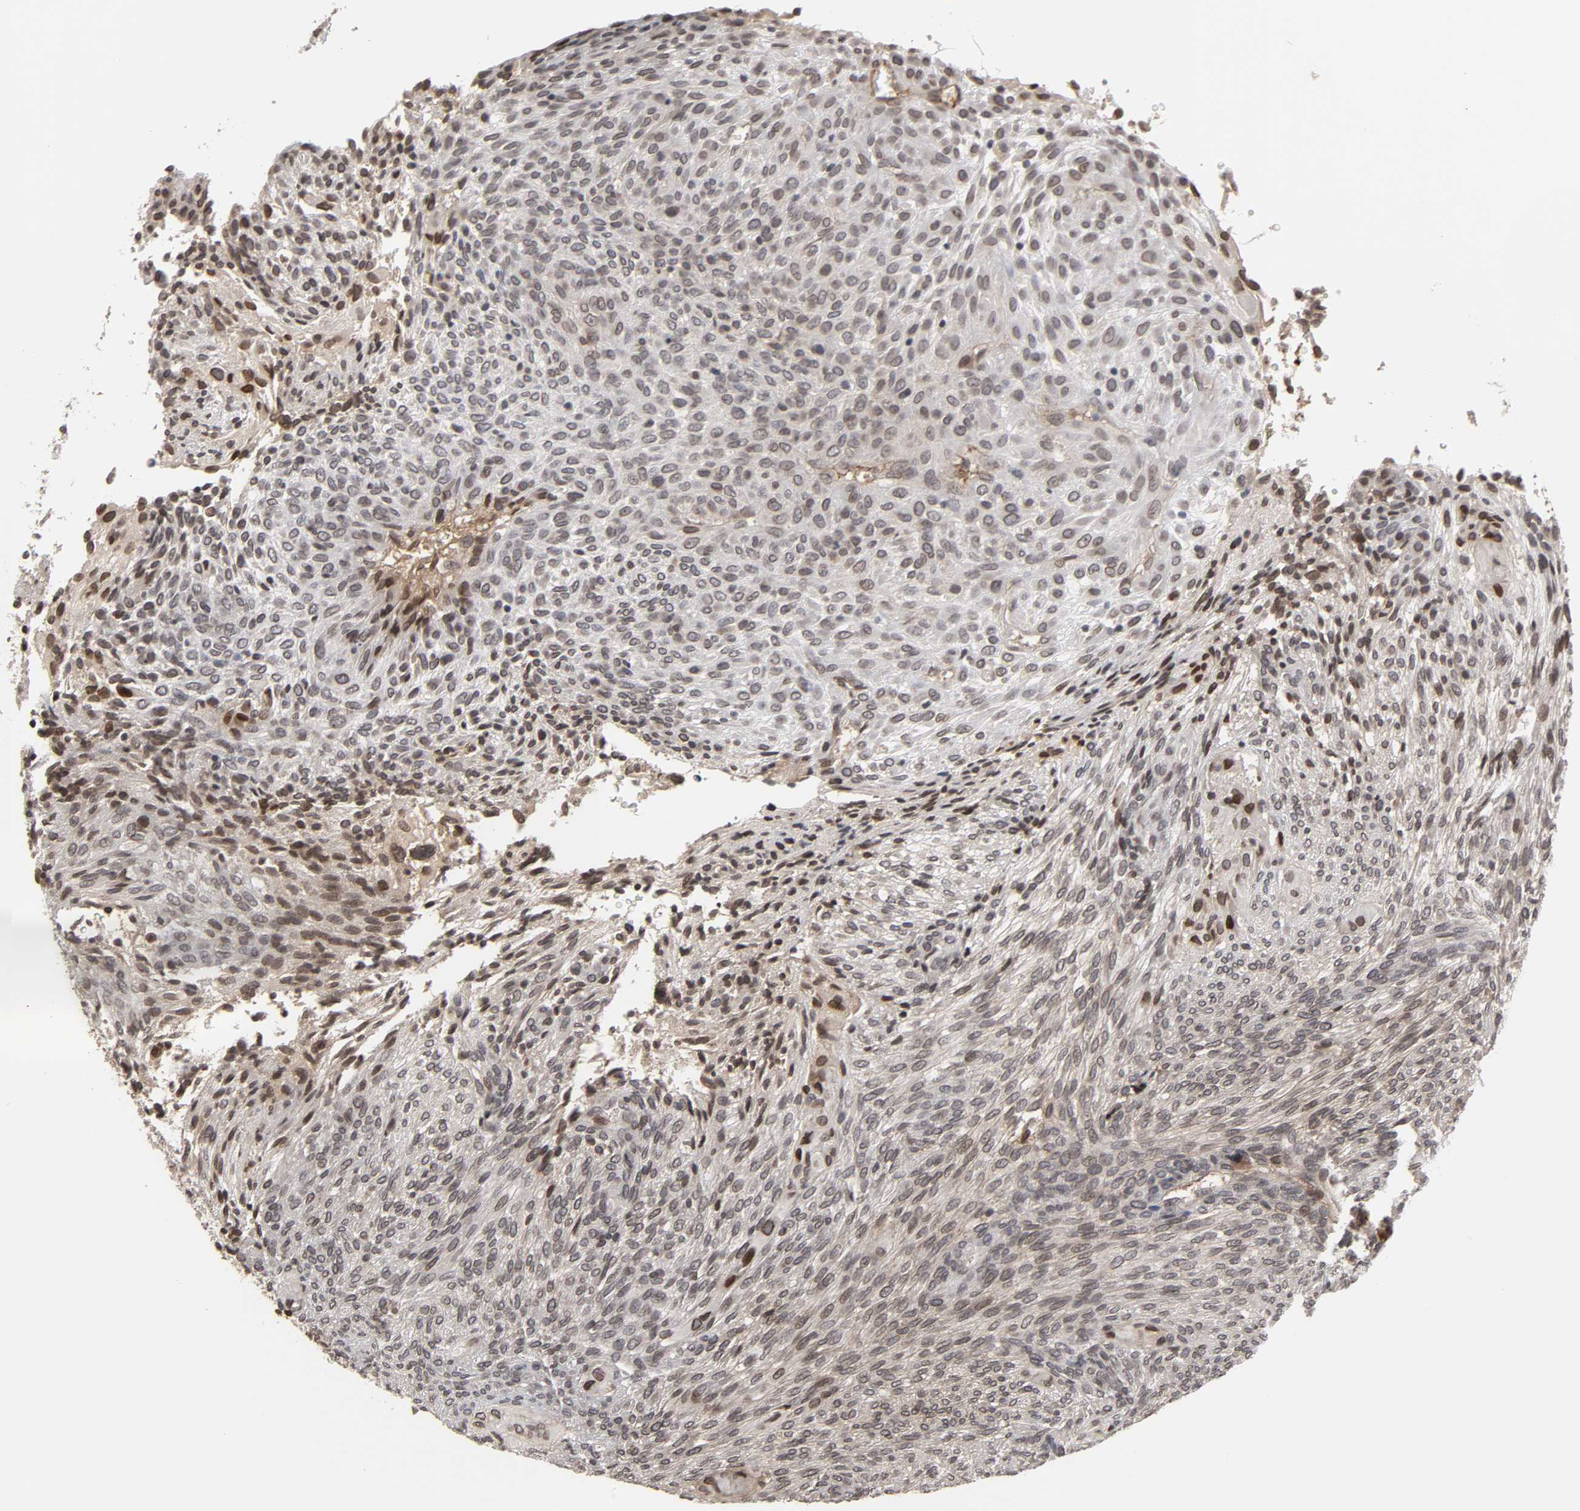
{"staining": {"intensity": "moderate", "quantity": "25%-75%", "location": "cytoplasmic/membranous,nuclear"}, "tissue": "glioma", "cell_type": "Tumor cells", "image_type": "cancer", "snomed": [{"axis": "morphology", "description": "Glioma, malignant, High grade"}, {"axis": "topography", "description": "Cerebral cortex"}], "caption": "Protein expression analysis of glioma exhibits moderate cytoplasmic/membranous and nuclear positivity in approximately 25%-75% of tumor cells.", "gene": "CPN2", "patient": {"sex": "female", "age": 55}}